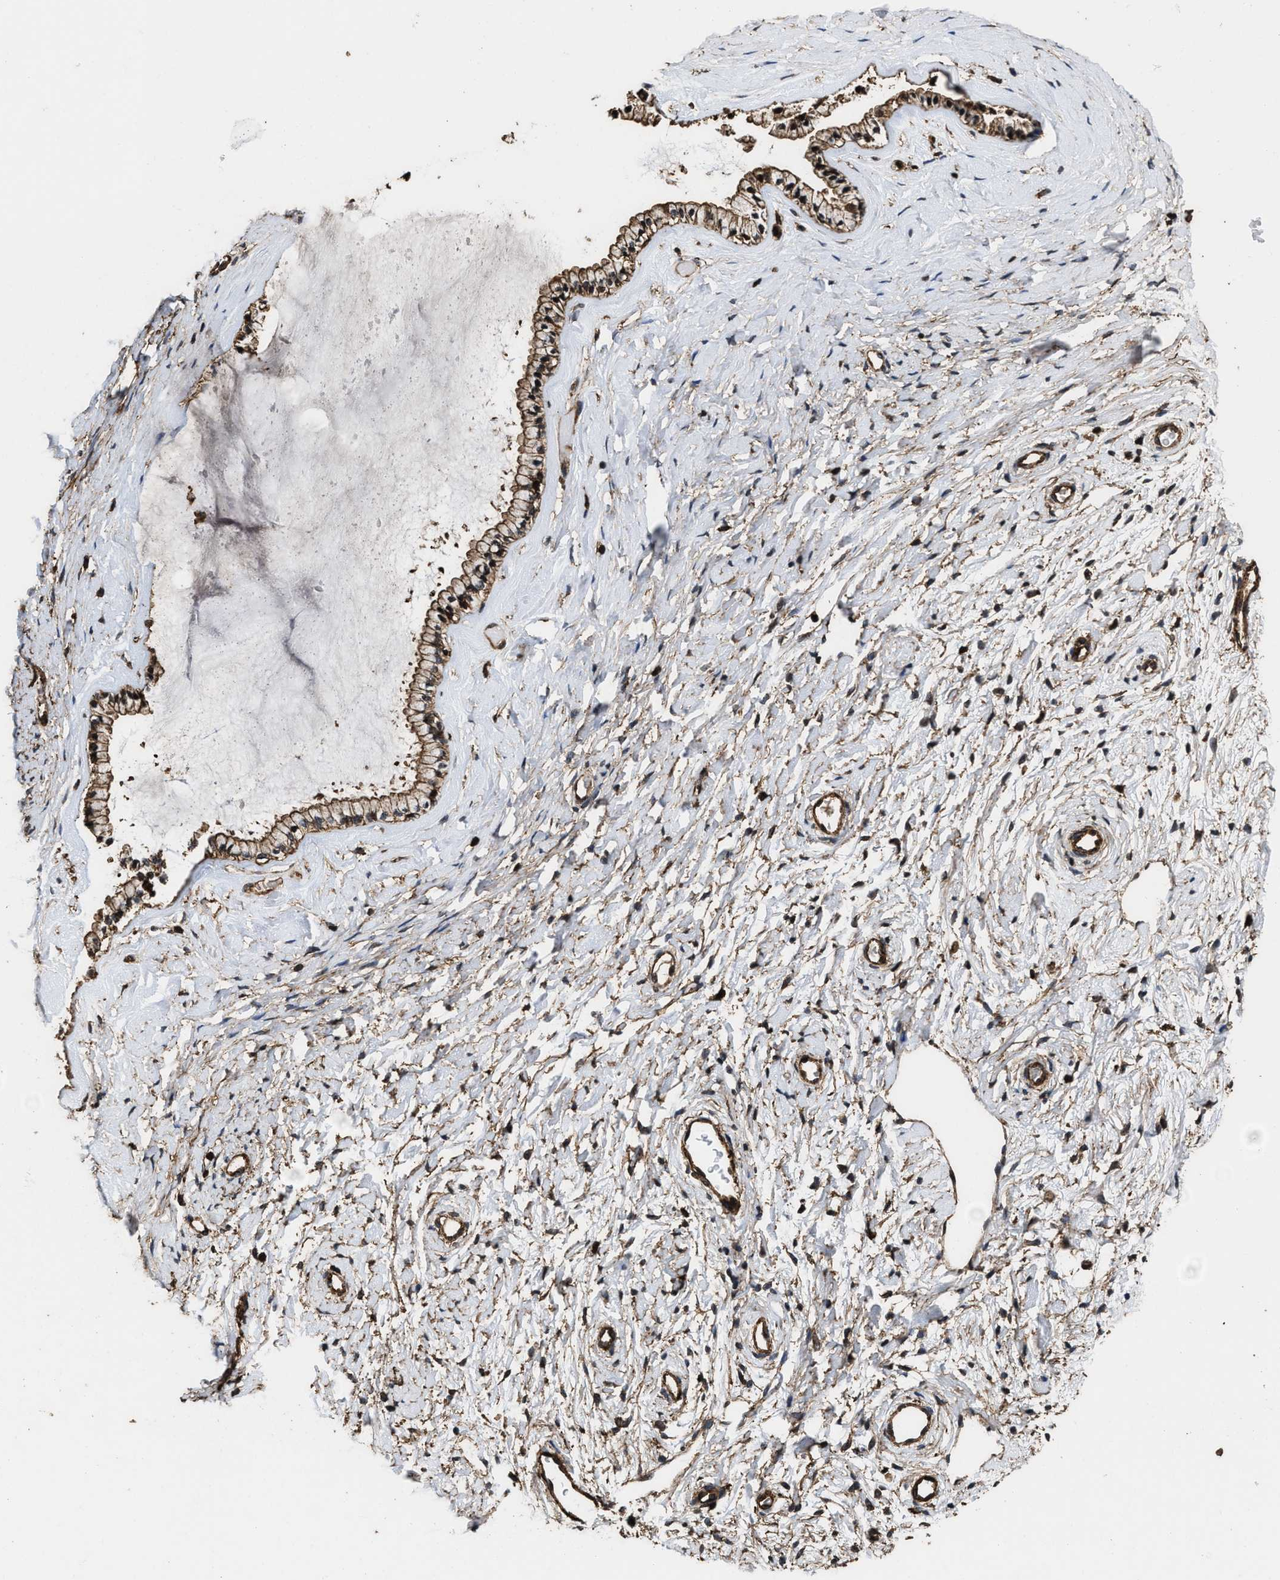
{"staining": {"intensity": "moderate", "quantity": ">75%", "location": "cytoplasmic/membranous"}, "tissue": "cervix", "cell_type": "Glandular cells", "image_type": "normal", "snomed": [{"axis": "morphology", "description": "Normal tissue, NOS"}, {"axis": "topography", "description": "Cervix"}], "caption": "High-power microscopy captured an immunohistochemistry photomicrograph of benign cervix, revealing moderate cytoplasmic/membranous expression in about >75% of glandular cells. The protein is shown in brown color, while the nuclei are stained blue.", "gene": "KBTBD2", "patient": {"sex": "female", "age": 72}}